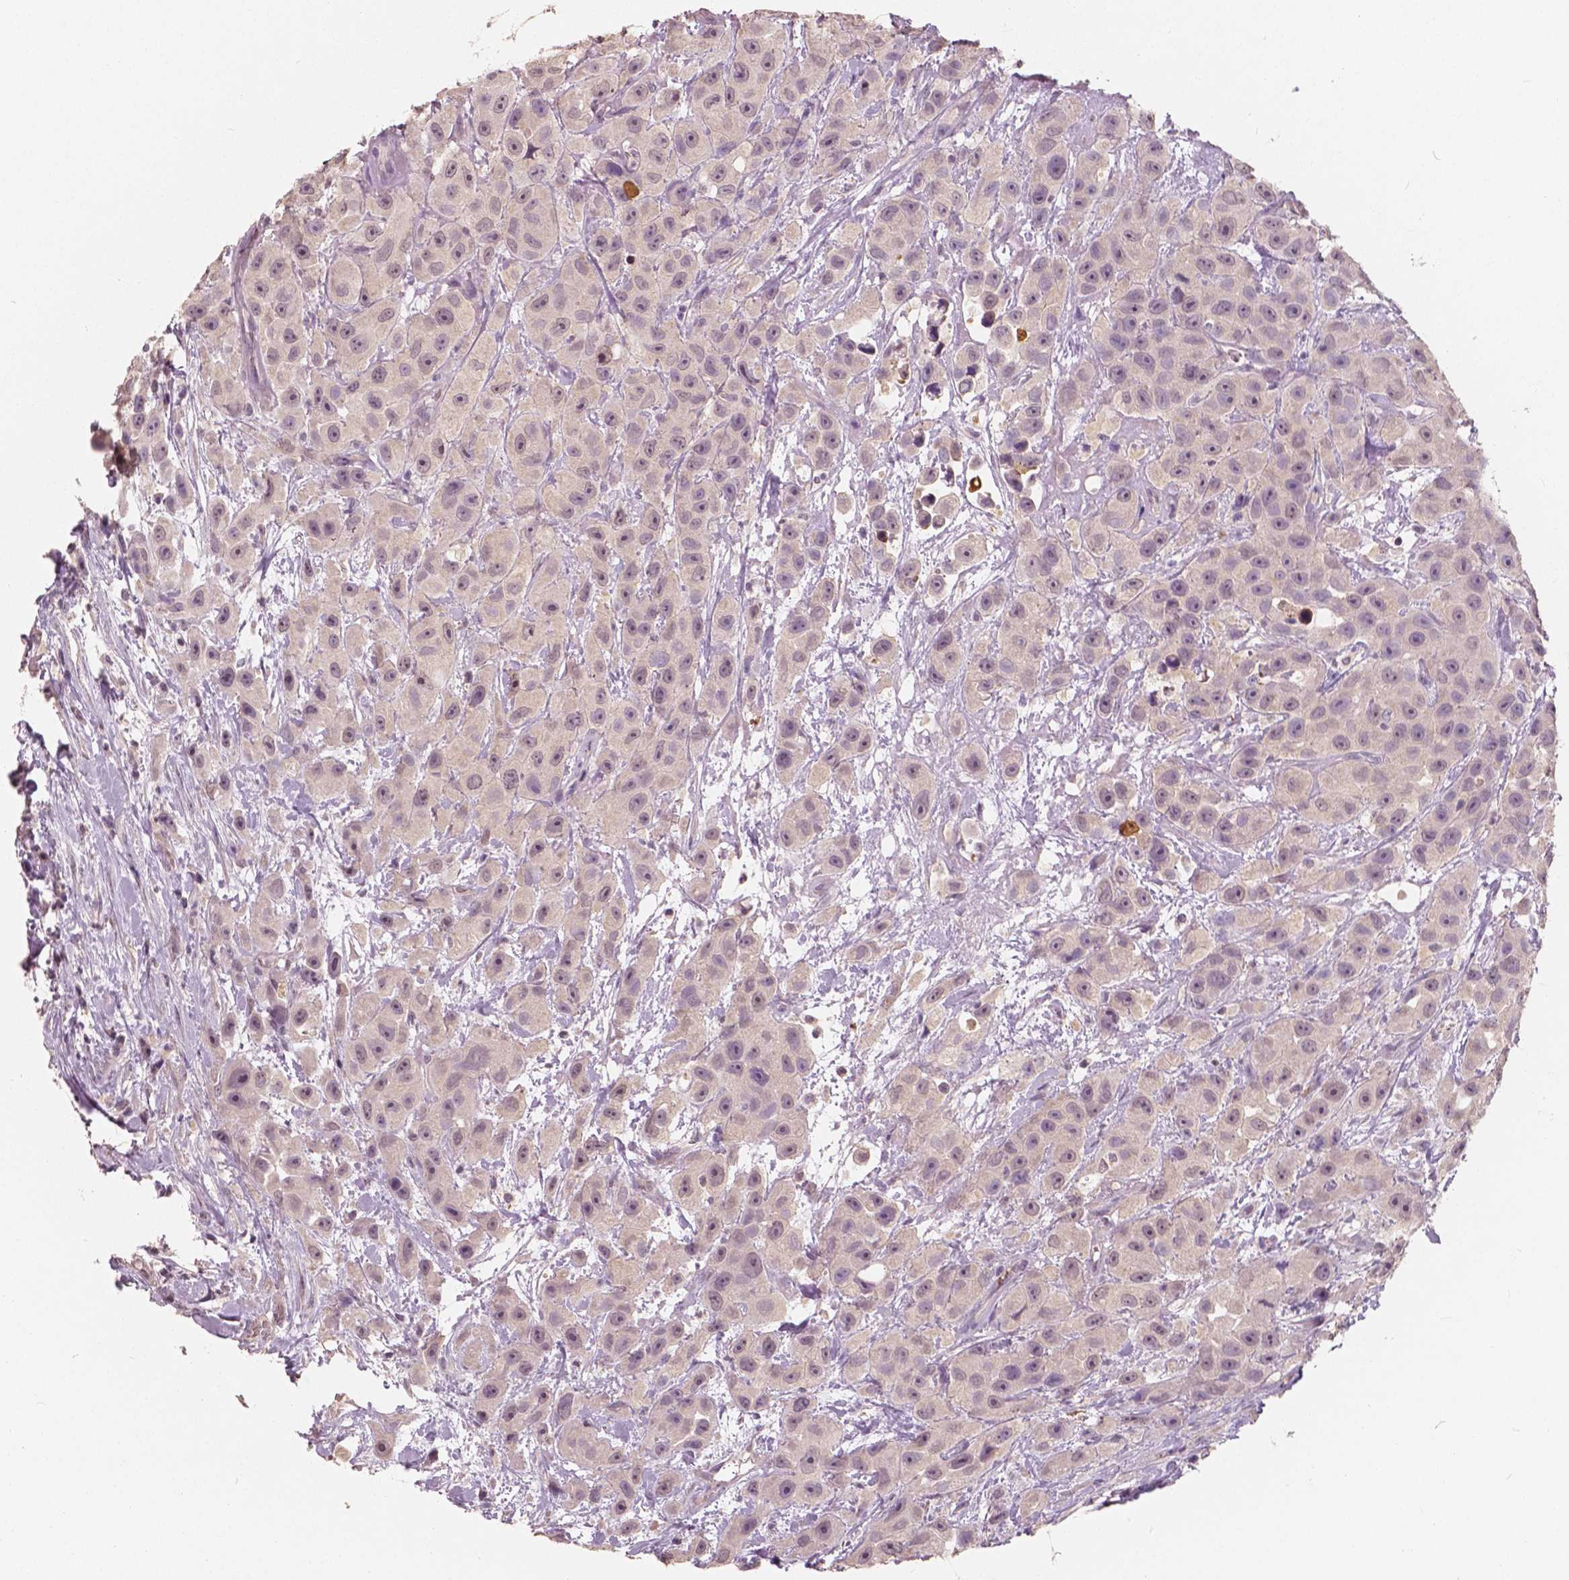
{"staining": {"intensity": "weak", "quantity": "<25%", "location": "nuclear"}, "tissue": "urothelial cancer", "cell_type": "Tumor cells", "image_type": "cancer", "snomed": [{"axis": "morphology", "description": "Urothelial carcinoma, High grade"}, {"axis": "topography", "description": "Urinary bladder"}], "caption": "A high-resolution histopathology image shows immunohistochemistry staining of urothelial cancer, which demonstrates no significant staining in tumor cells.", "gene": "SAT2", "patient": {"sex": "male", "age": 79}}